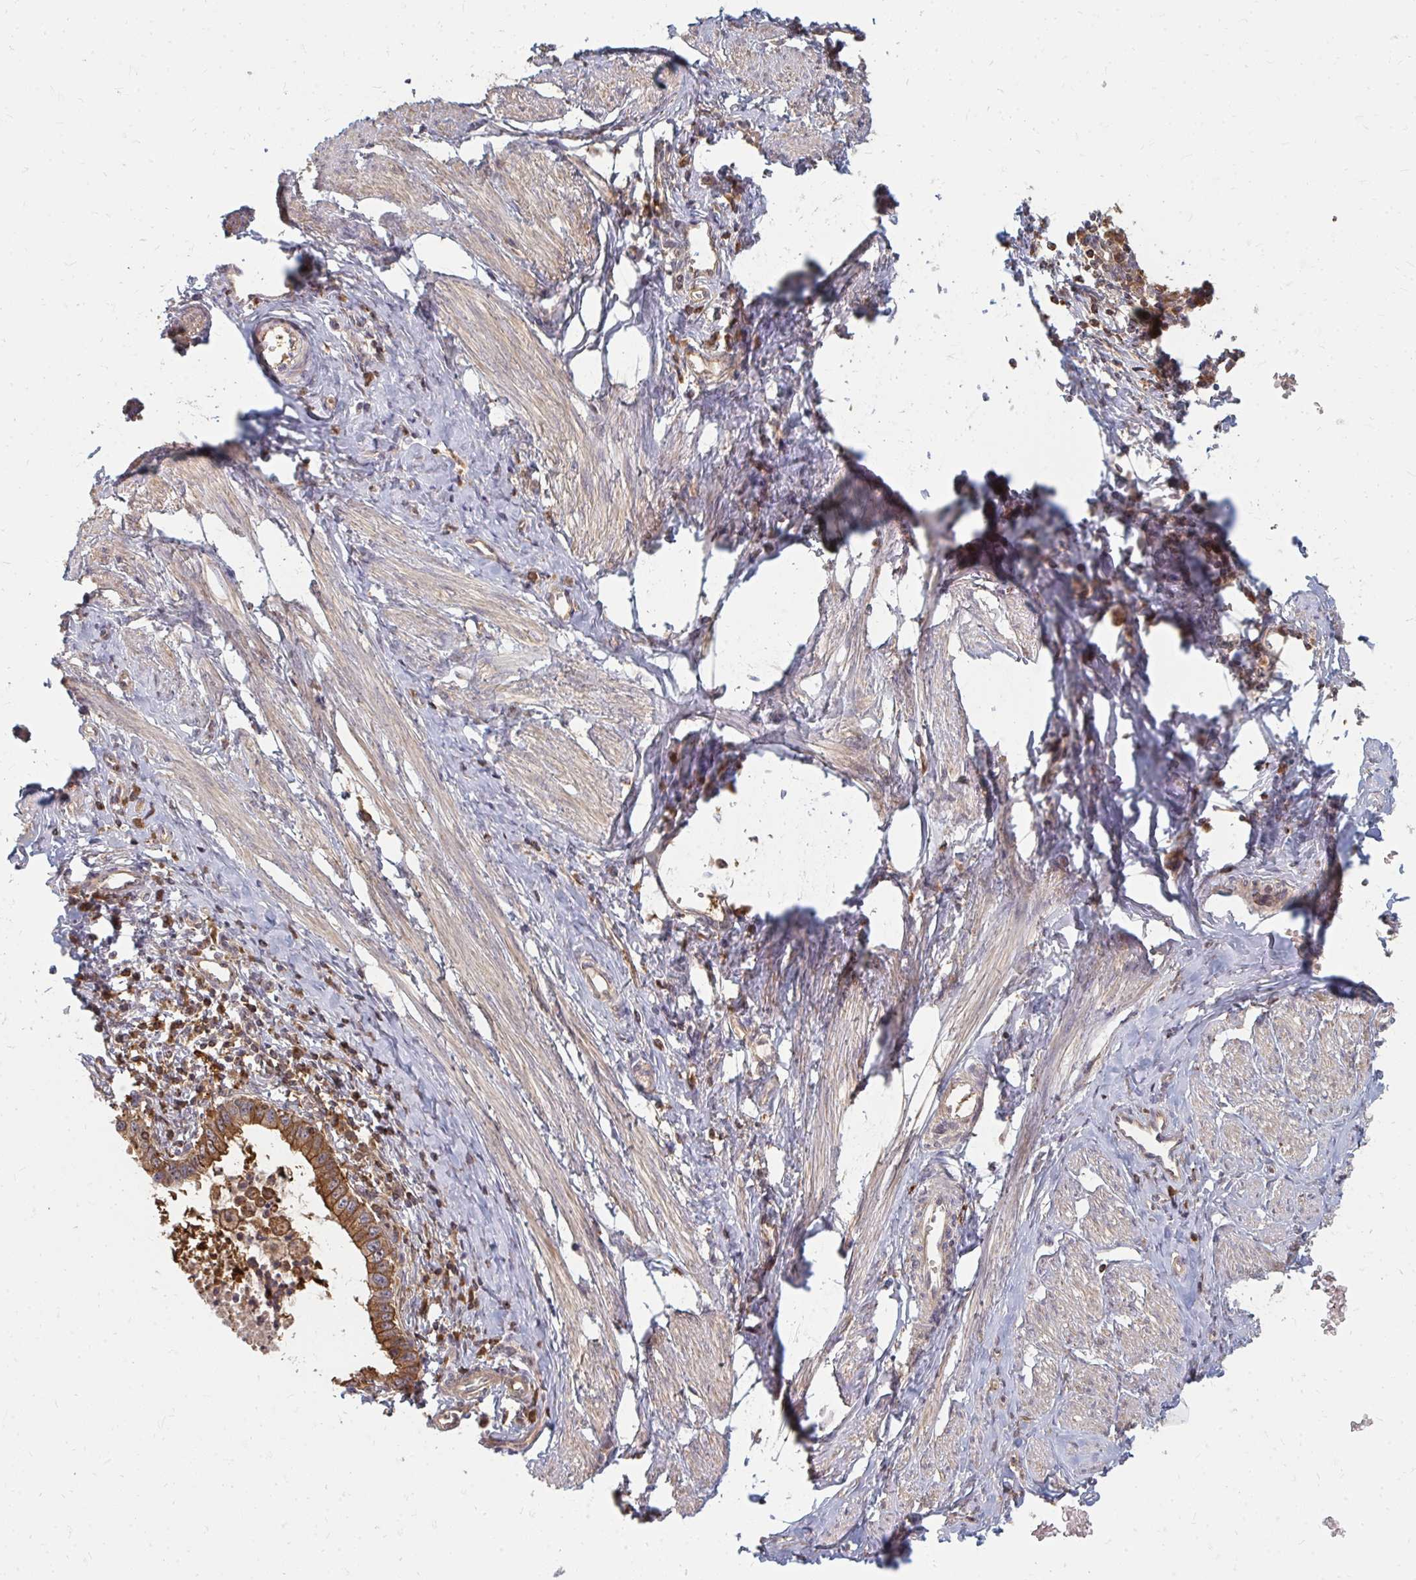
{"staining": {"intensity": "moderate", "quantity": ">75%", "location": "cytoplasmic/membranous"}, "tissue": "cervical cancer", "cell_type": "Tumor cells", "image_type": "cancer", "snomed": [{"axis": "morphology", "description": "Adenocarcinoma, NOS"}, {"axis": "topography", "description": "Cervix"}], "caption": "High-power microscopy captured an immunohistochemistry (IHC) image of adenocarcinoma (cervical), revealing moderate cytoplasmic/membranous expression in approximately >75% of tumor cells.", "gene": "ZNF285", "patient": {"sex": "female", "age": 36}}